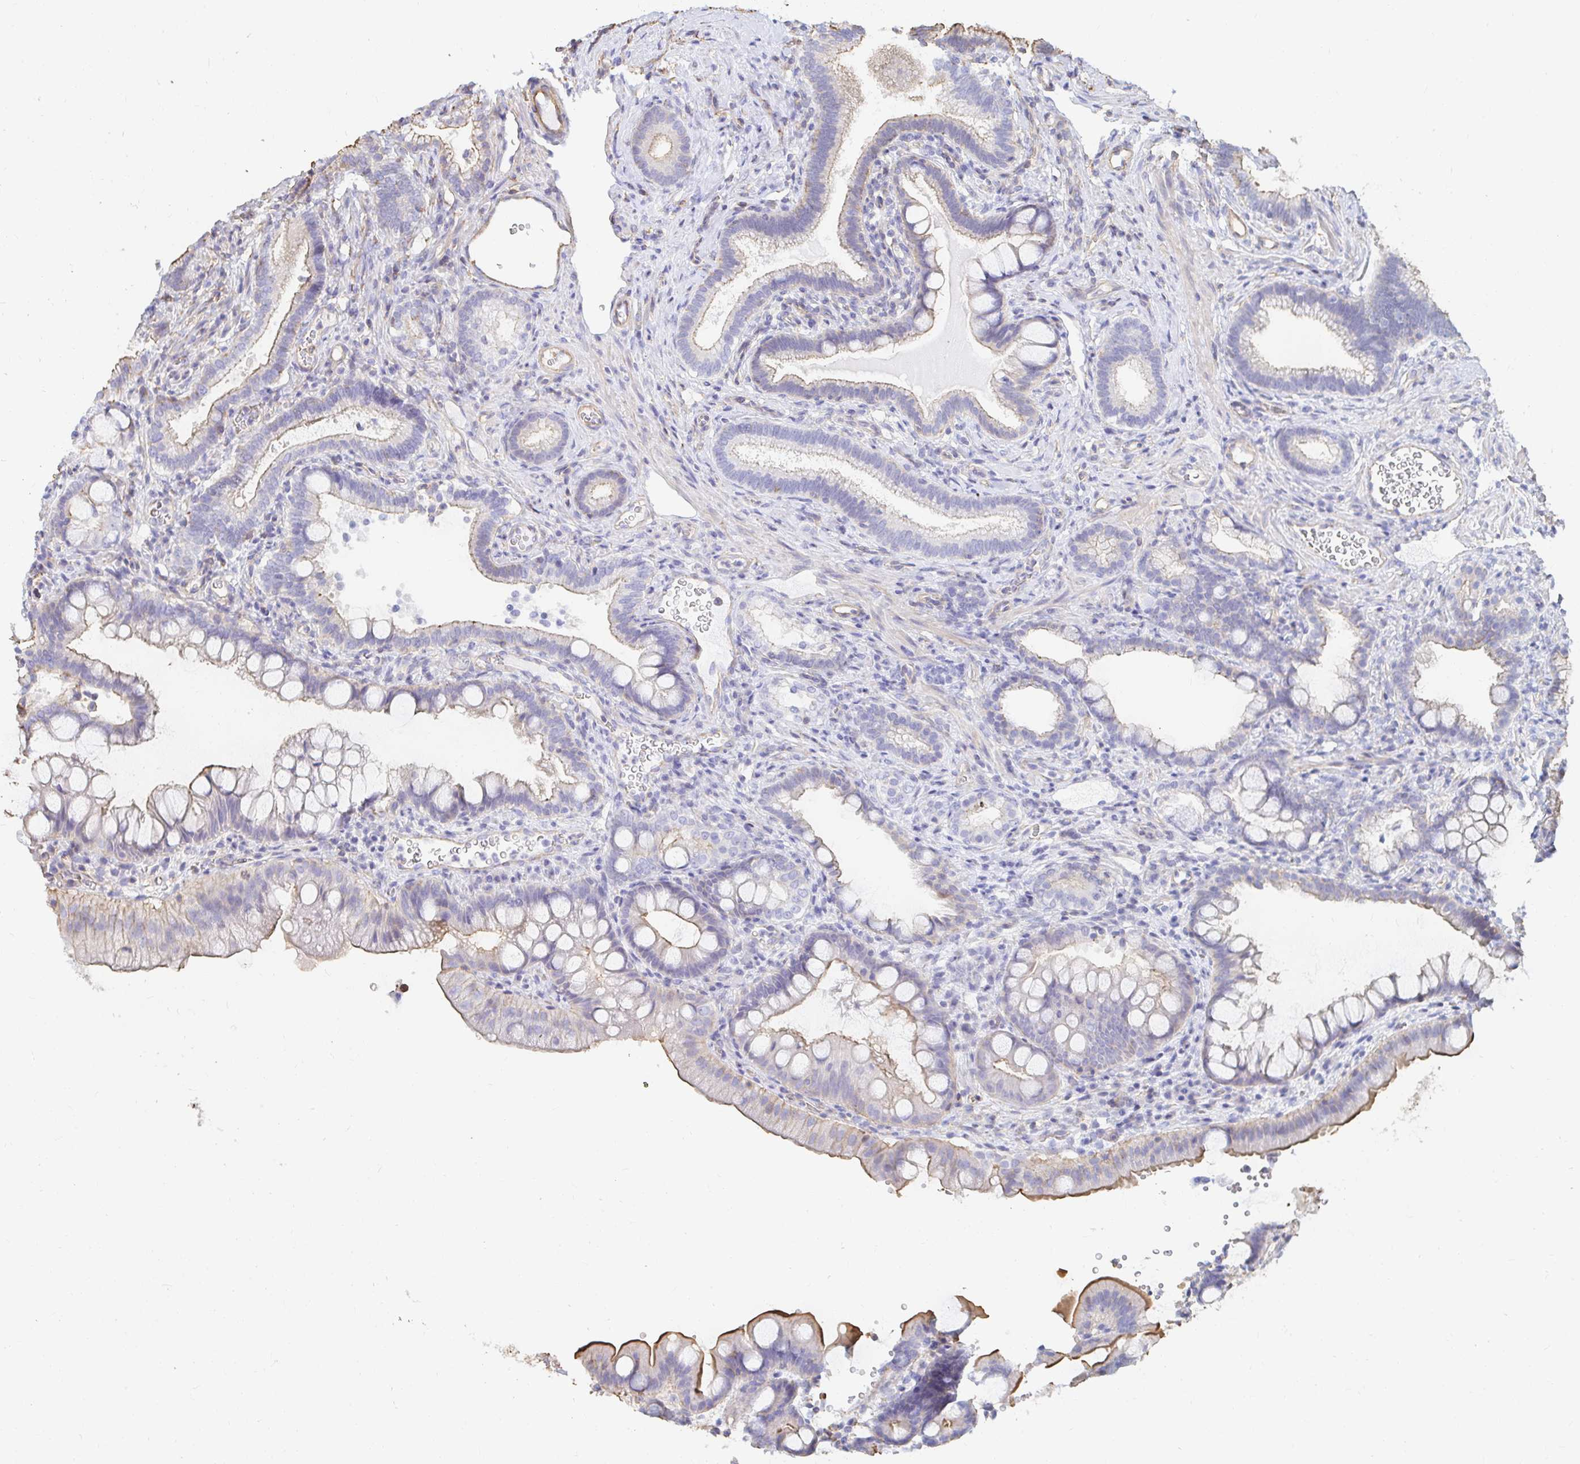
{"staining": {"intensity": "moderate", "quantity": "25%-75%", "location": "cytoplasmic/membranous"}, "tissue": "duodenum", "cell_type": "Glandular cells", "image_type": "normal", "snomed": [{"axis": "morphology", "description": "Normal tissue, NOS"}, {"axis": "topography", "description": "Duodenum"}], "caption": "This is a histology image of immunohistochemistry (IHC) staining of unremarkable duodenum, which shows moderate expression in the cytoplasmic/membranous of glandular cells.", "gene": "PTPN14", "patient": {"sex": "male", "age": 59}}